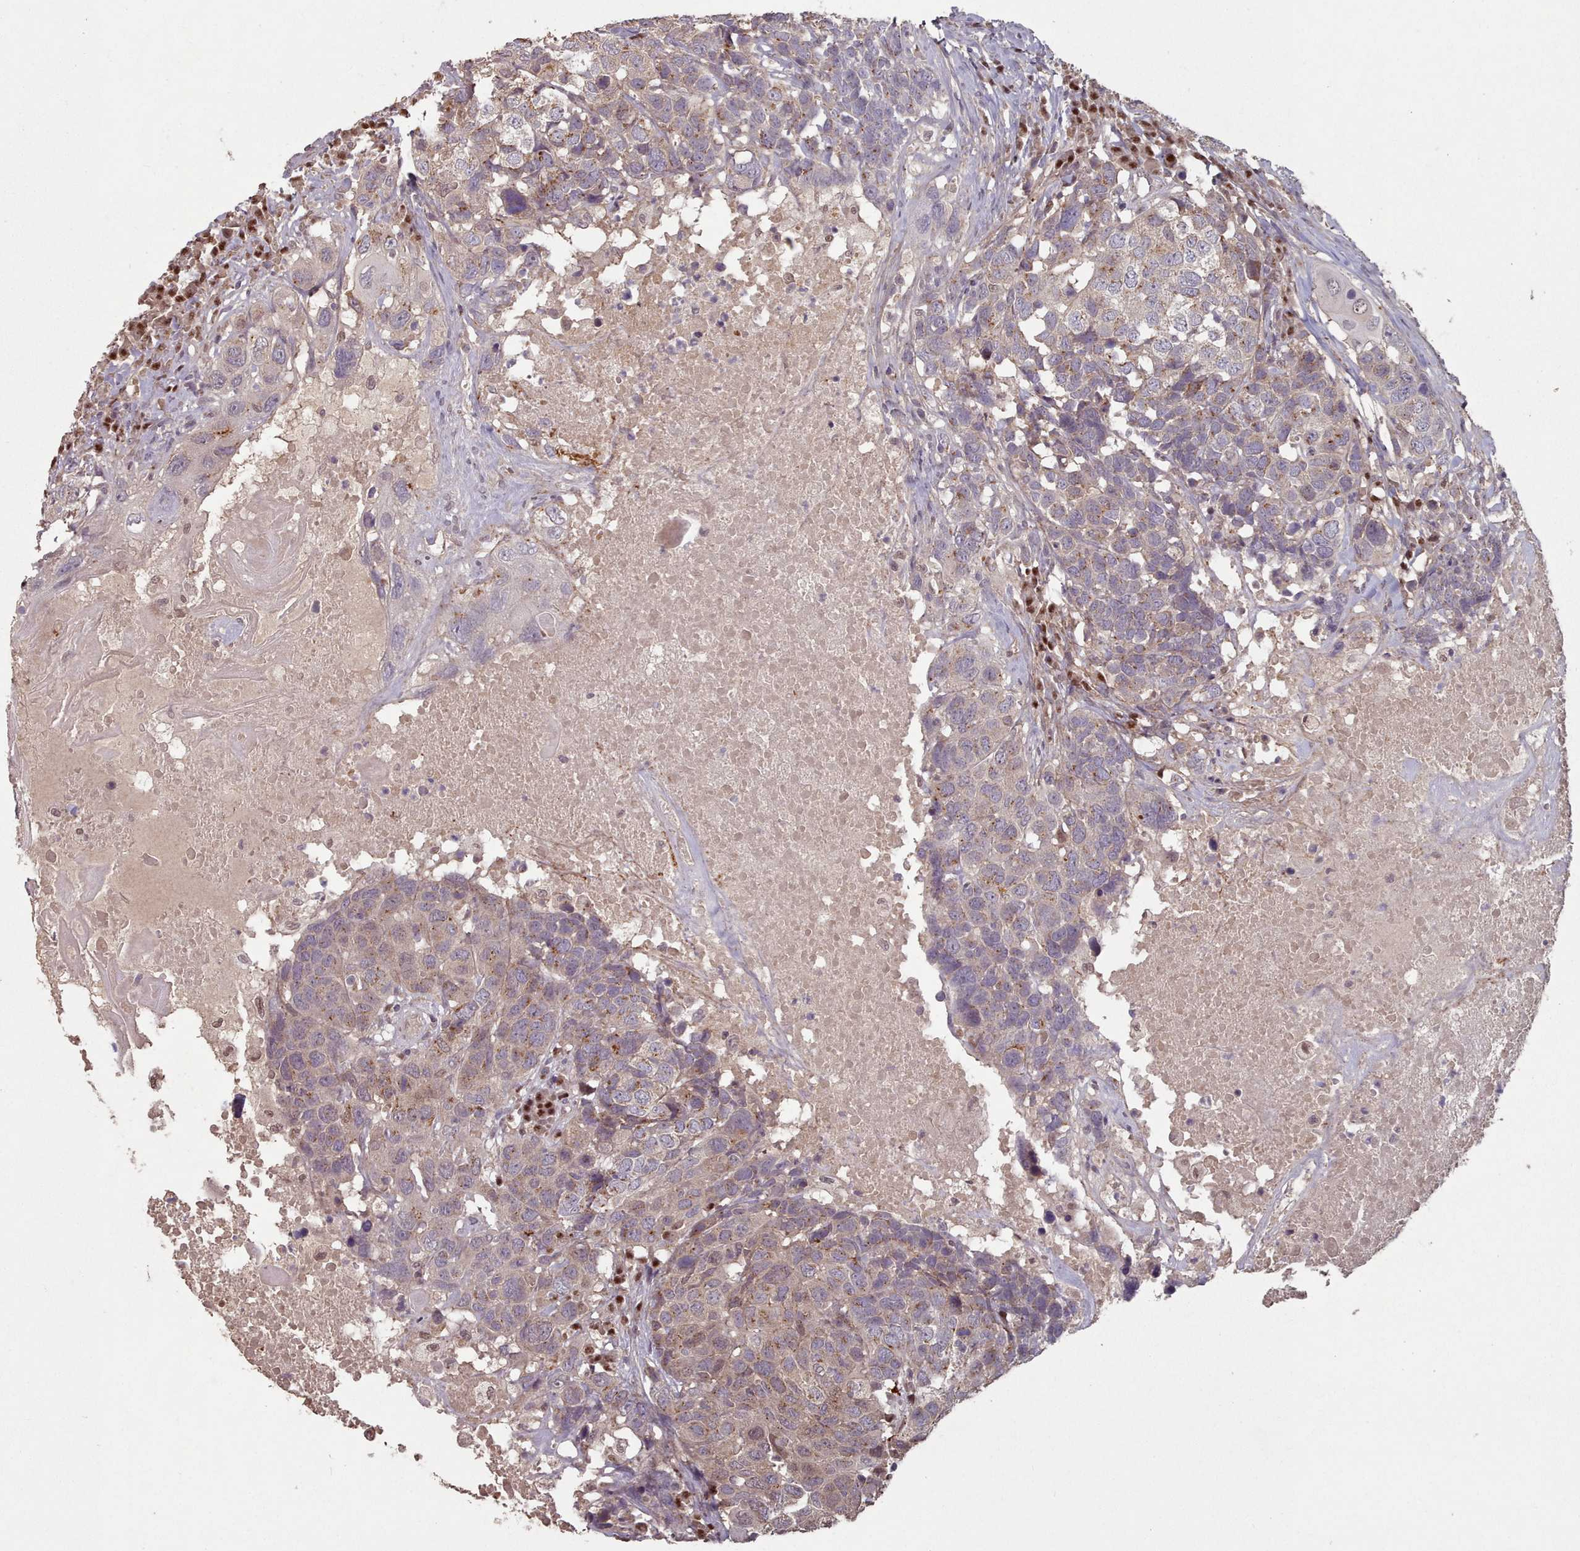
{"staining": {"intensity": "moderate", "quantity": "25%-75%", "location": "cytoplasmic/membranous,nuclear"}, "tissue": "head and neck cancer", "cell_type": "Tumor cells", "image_type": "cancer", "snomed": [{"axis": "morphology", "description": "Squamous cell carcinoma, NOS"}, {"axis": "topography", "description": "Head-Neck"}], "caption": "Immunohistochemistry histopathology image of head and neck cancer (squamous cell carcinoma) stained for a protein (brown), which exhibits medium levels of moderate cytoplasmic/membranous and nuclear staining in about 25%-75% of tumor cells.", "gene": "ERCC6L", "patient": {"sex": "male", "age": 66}}